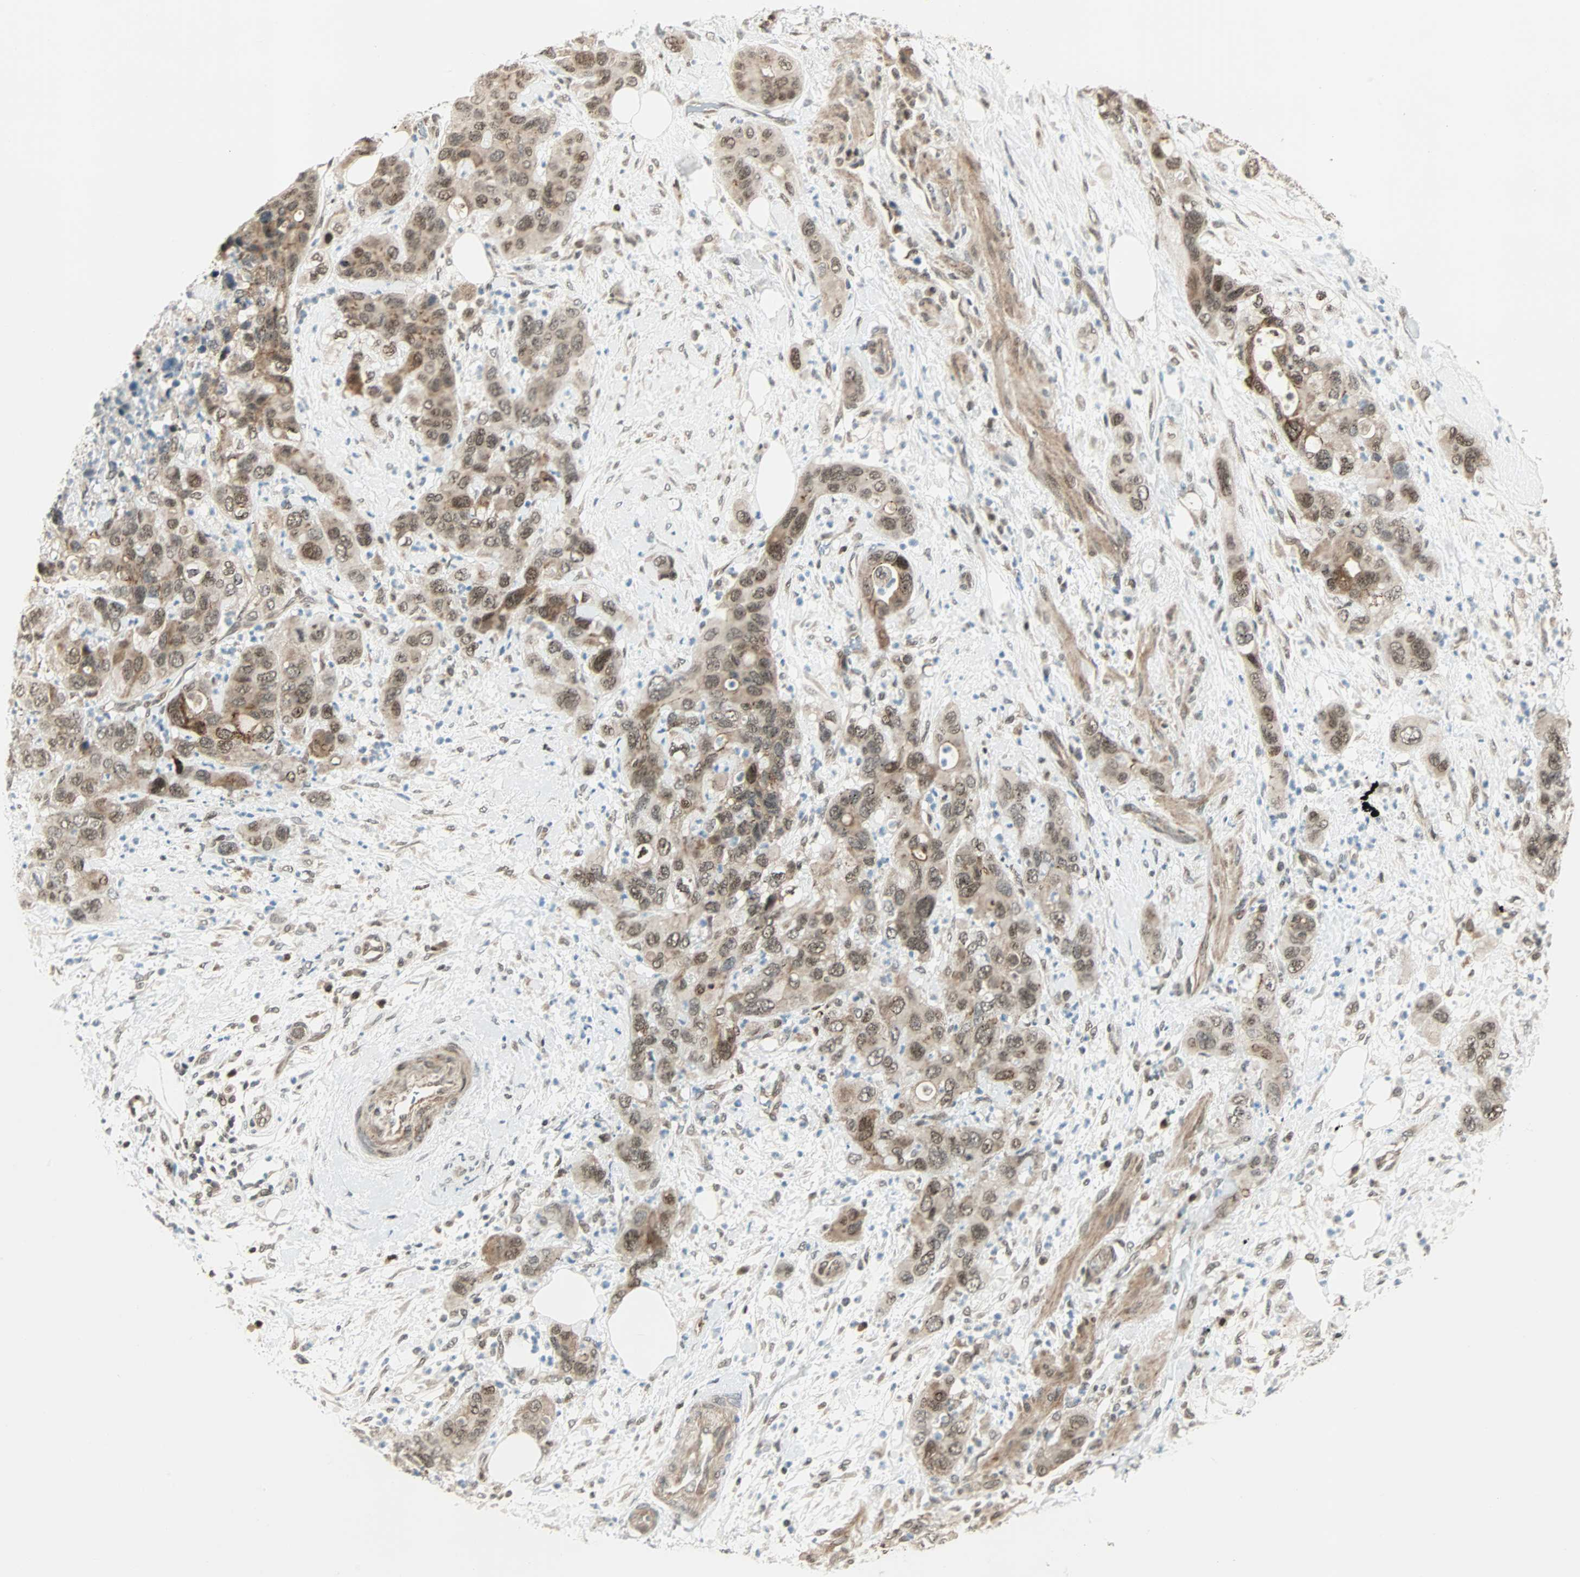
{"staining": {"intensity": "weak", "quantity": ">75%", "location": "cytoplasmic/membranous,nuclear"}, "tissue": "pancreatic cancer", "cell_type": "Tumor cells", "image_type": "cancer", "snomed": [{"axis": "morphology", "description": "Adenocarcinoma, NOS"}, {"axis": "topography", "description": "Pancreas"}], "caption": "Immunohistochemistry (IHC) micrograph of human adenocarcinoma (pancreatic) stained for a protein (brown), which demonstrates low levels of weak cytoplasmic/membranous and nuclear positivity in about >75% of tumor cells.", "gene": "CBX4", "patient": {"sex": "female", "age": 71}}